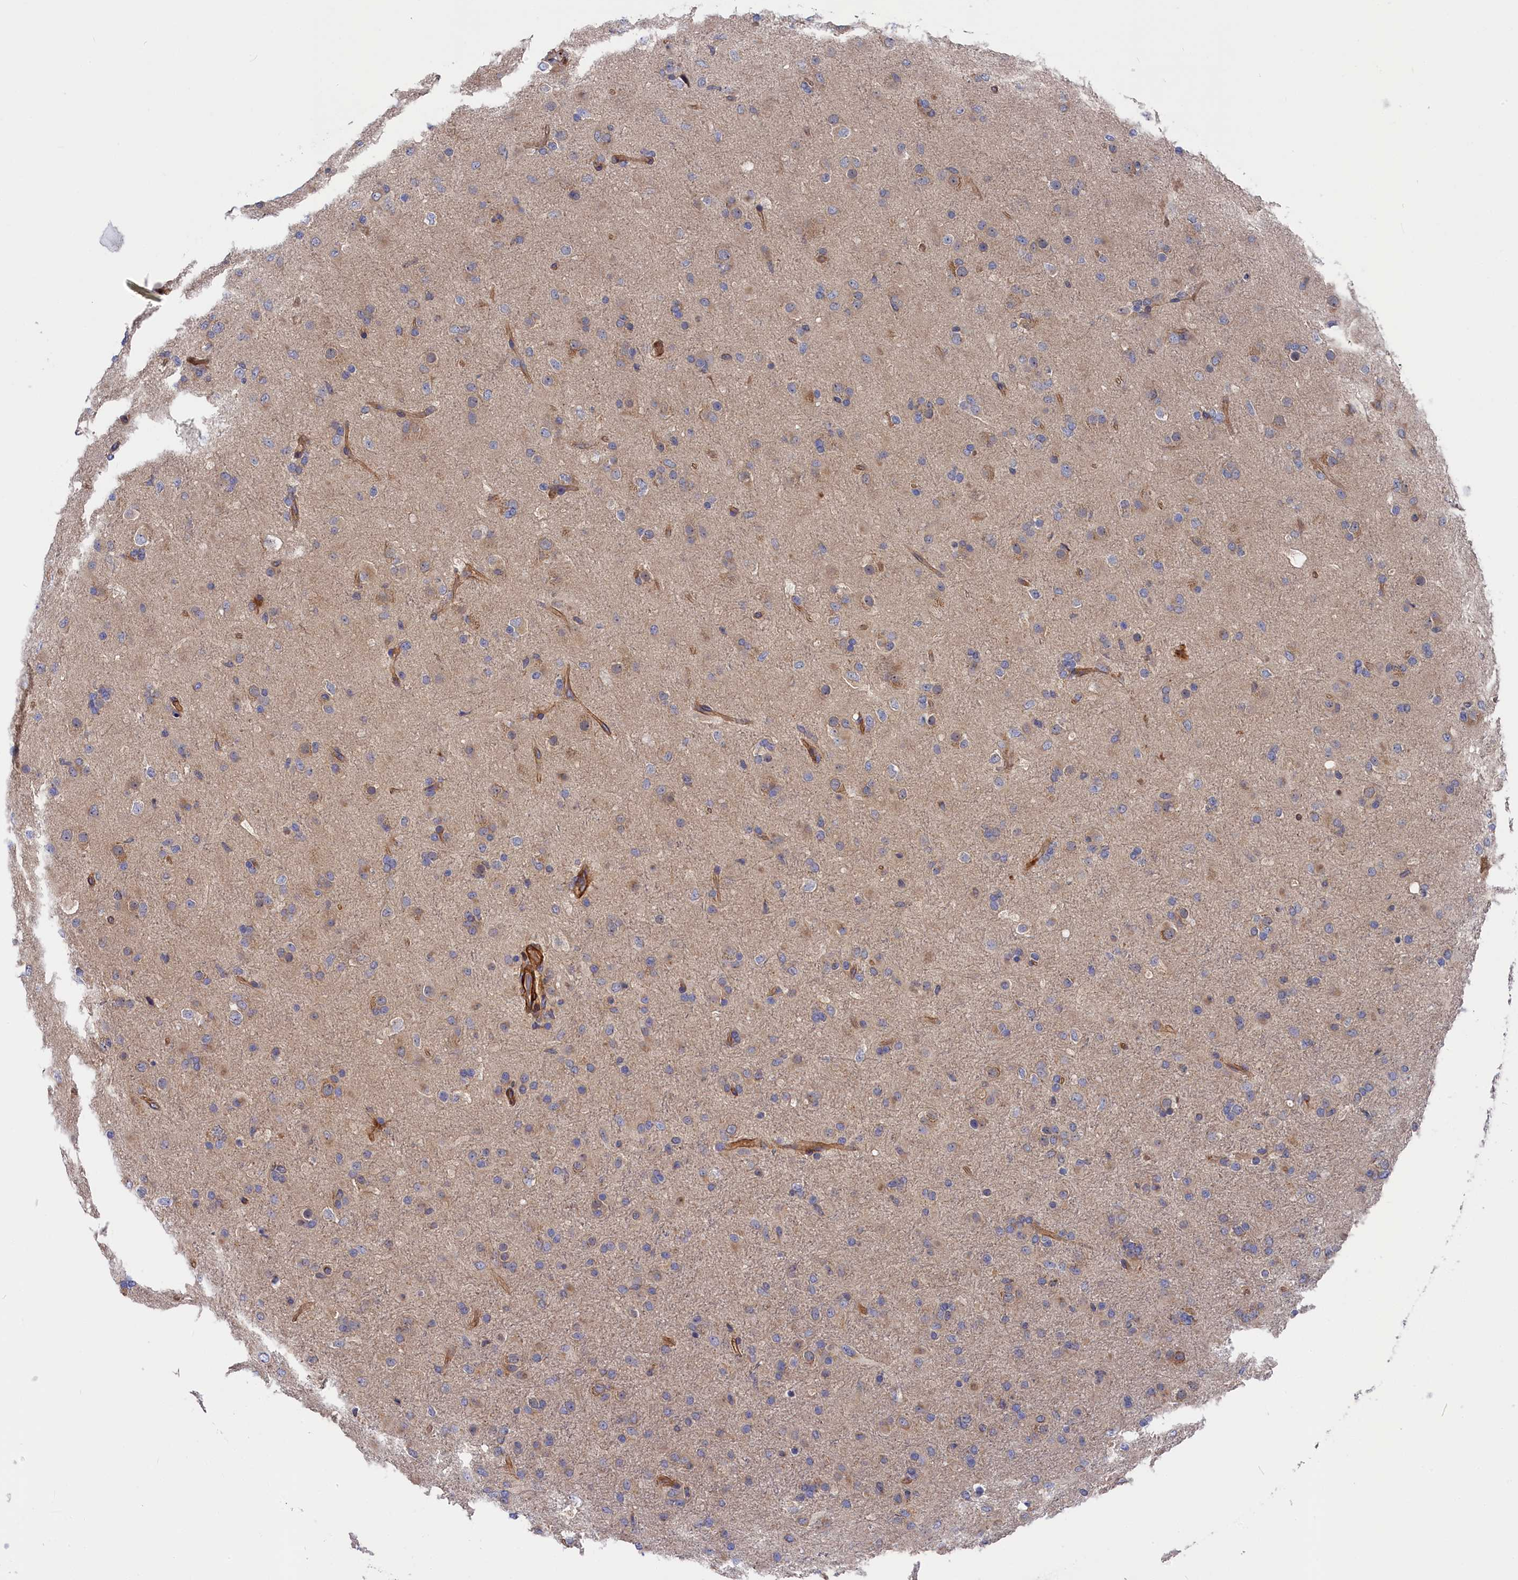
{"staining": {"intensity": "negative", "quantity": "none", "location": "none"}, "tissue": "glioma", "cell_type": "Tumor cells", "image_type": "cancer", "snomed": [{"axis": "morphology", "description": "Glioma, malignant, Low grade"}, {"axis": "topography", "description": "Brain"}], "caption": "This is an immunohistochemistry (IHC) image of human glioma. There is no positivity in tumor cells.", "gene": "LDHD", "patient": {"sex": "male", "age": 65}}